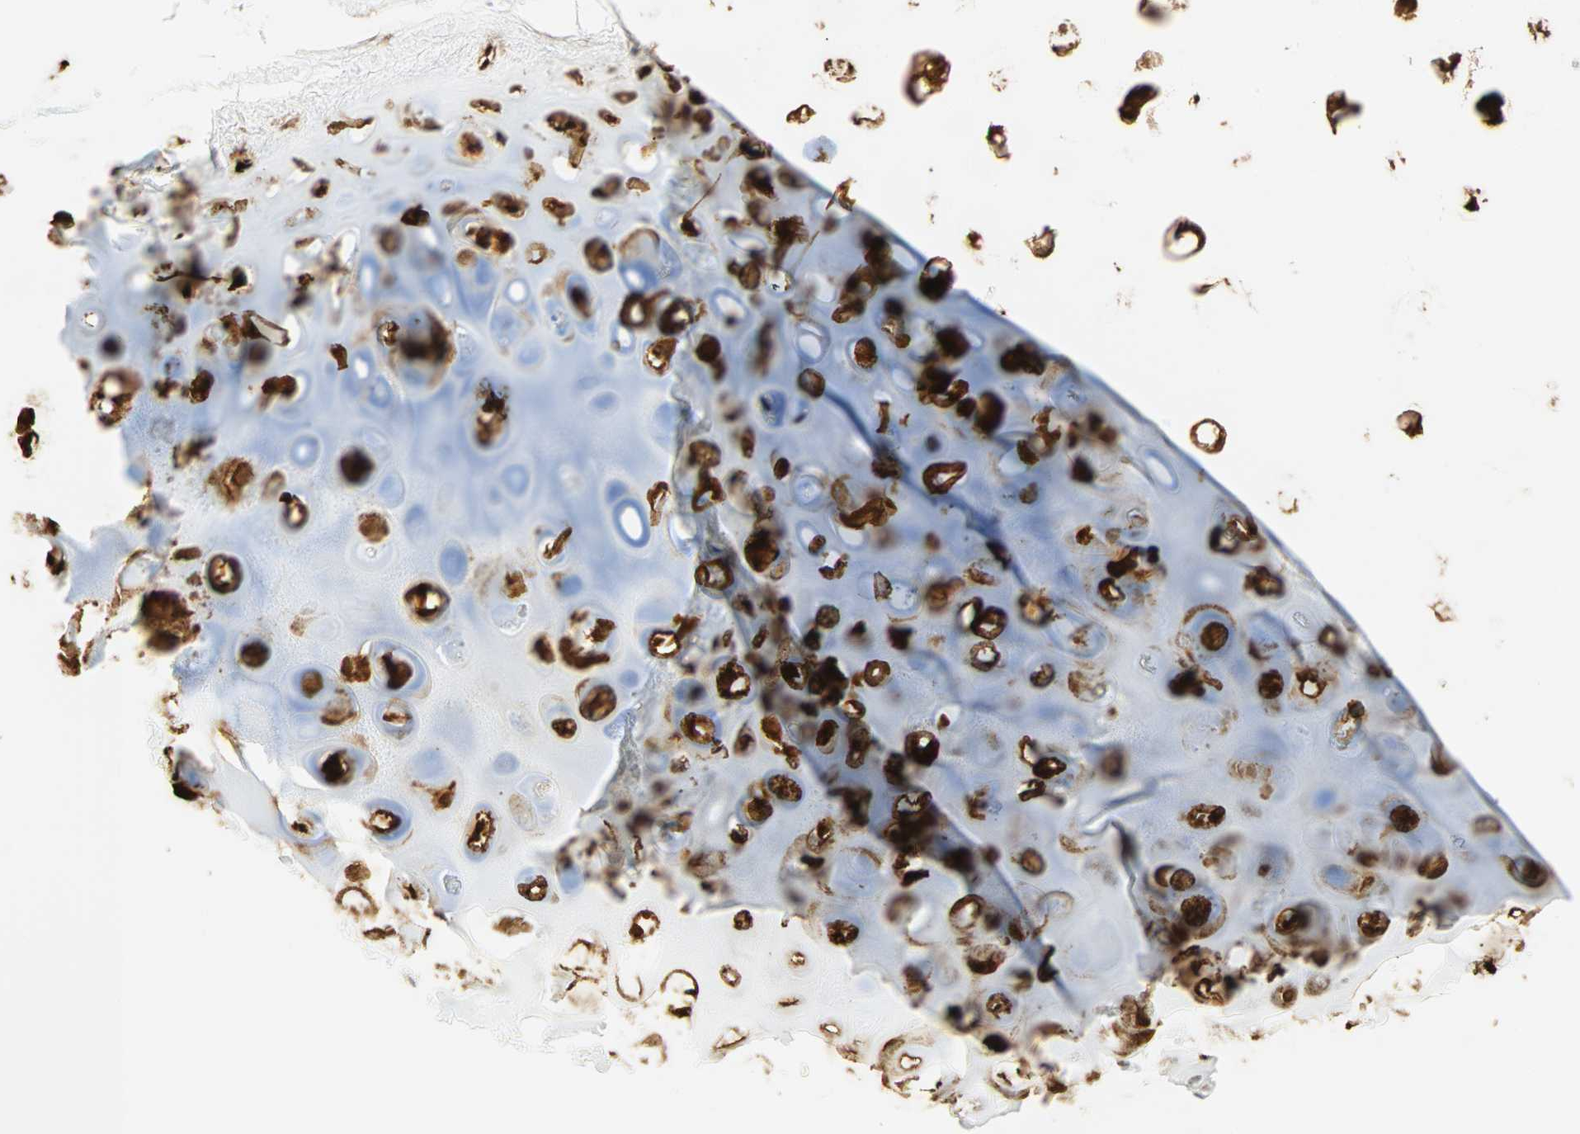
{"staining": {"intensity": "moderate", "quantity": "25%-75%", "location": "cytoplasmic/membranous"}, "tissue": "adipose tissue", "cell_type": "Adipocytes", "image_type": "normal", "snomed": [{"axis": "morphology", "description": "Normal tissue, NOS"}, {"axis": "topography", "description": "Cartilage tissue"}, {"axis": "topography", "description": "Bronchus"}], "caption": "Adipocytes show moderate cytoplasmic/membranous positivity in approximately 25%-75% of cells in normal adipose tissue. Nuclei are stained in blue.", "gene": "S100A1", "patient": {"sex": "female", "age": 73}}